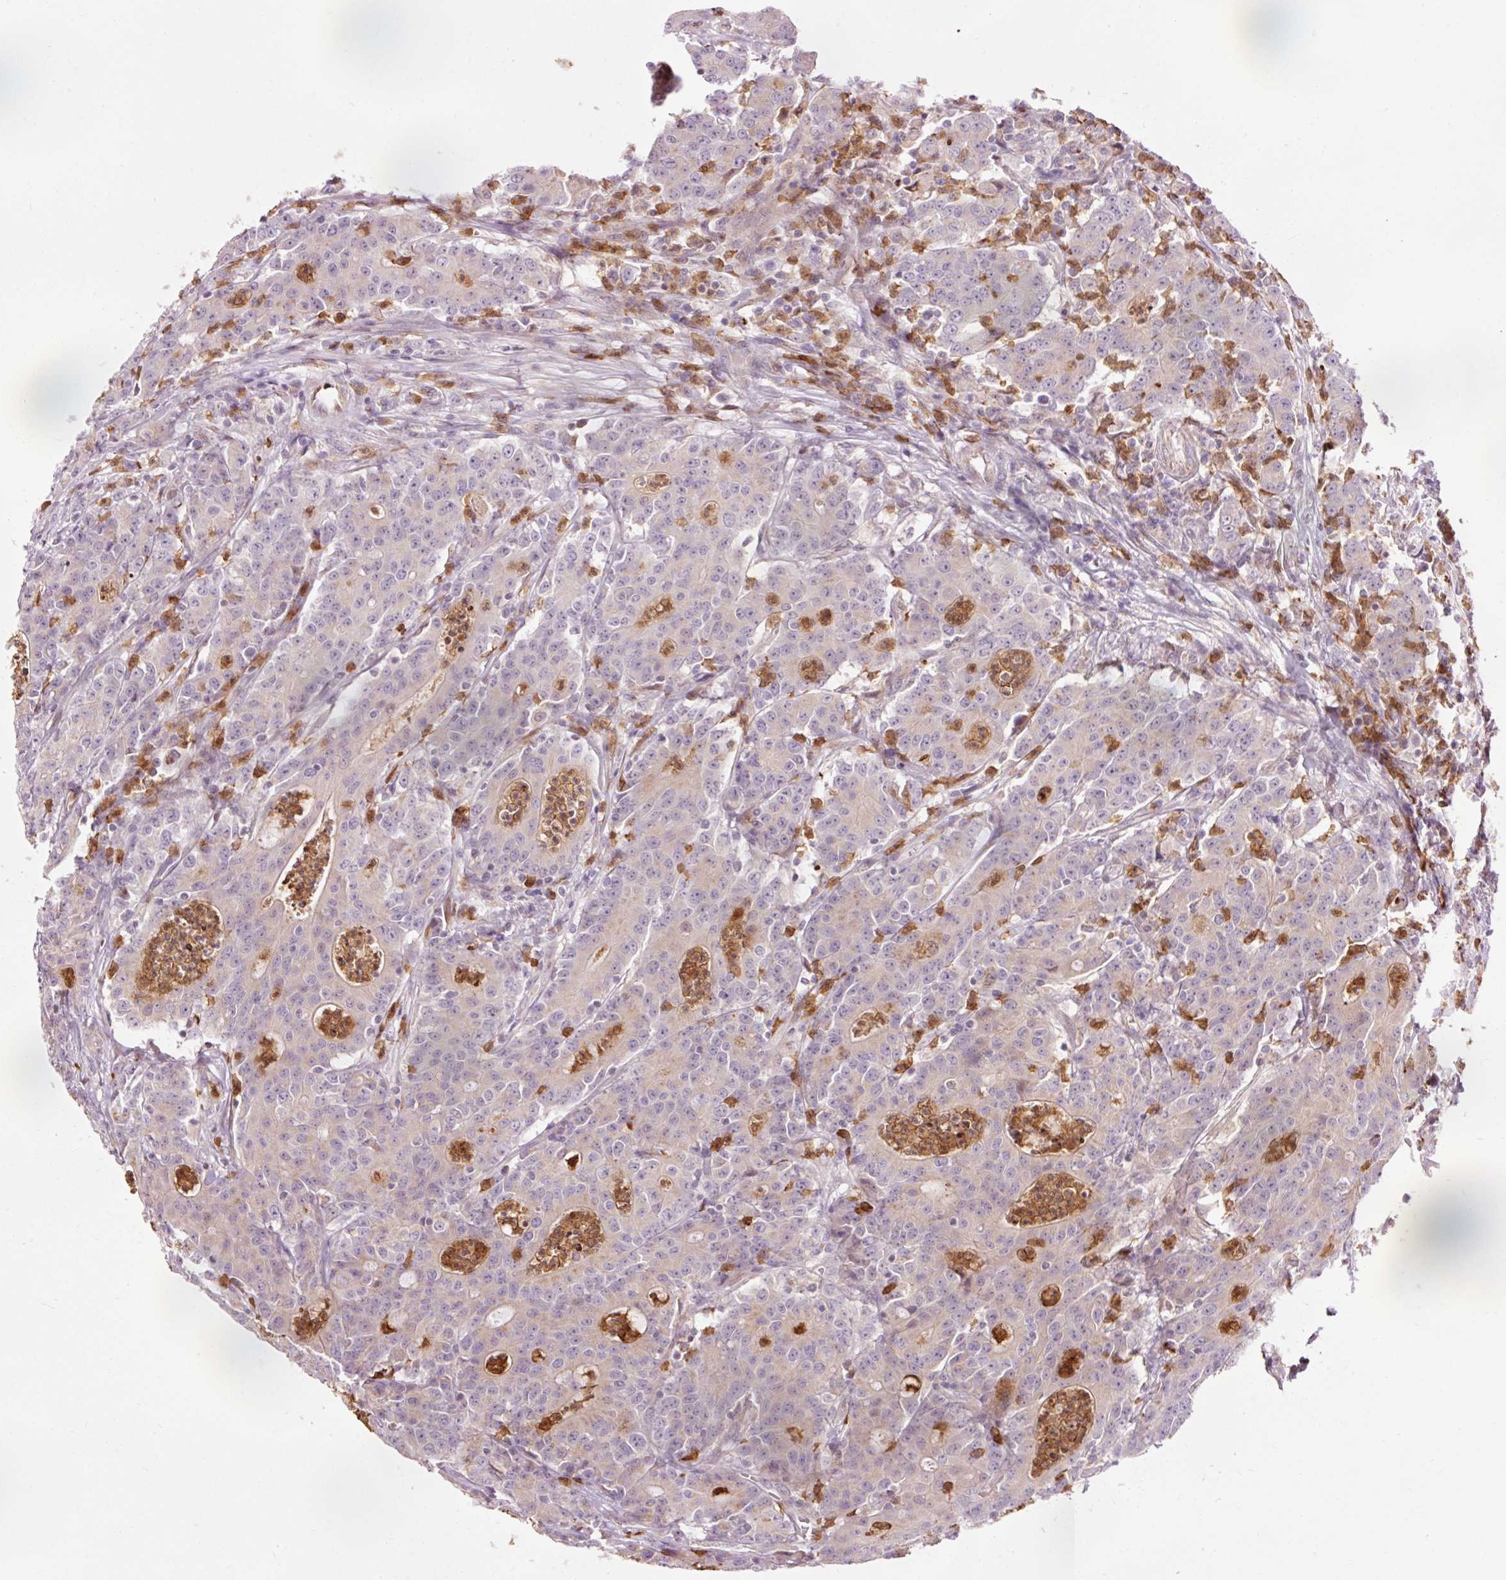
{"staining": {"intensity": "weak", "quantity": "25%-75%", "location": "cytoplasmic/membranous"}, "tissue": "colorectal cancer", "cell_type": "Tumor cells", "image_type": "cancer", "snomed": [{"axis": "morphology", "description": "Adenocarcinoma, NOS"}, {"axis": "topography", "description": "Colon"}], "caption": "Immunohistochemistry (IHC) (DAB) staining of colorectal cancer (adenocarcinoma) reveals weak cytoplasmic/membranous protein expression in about 25%-75% of tumor cells.", "gene": "PRDX5", "patient": {"sex": "male", "age": 83}}